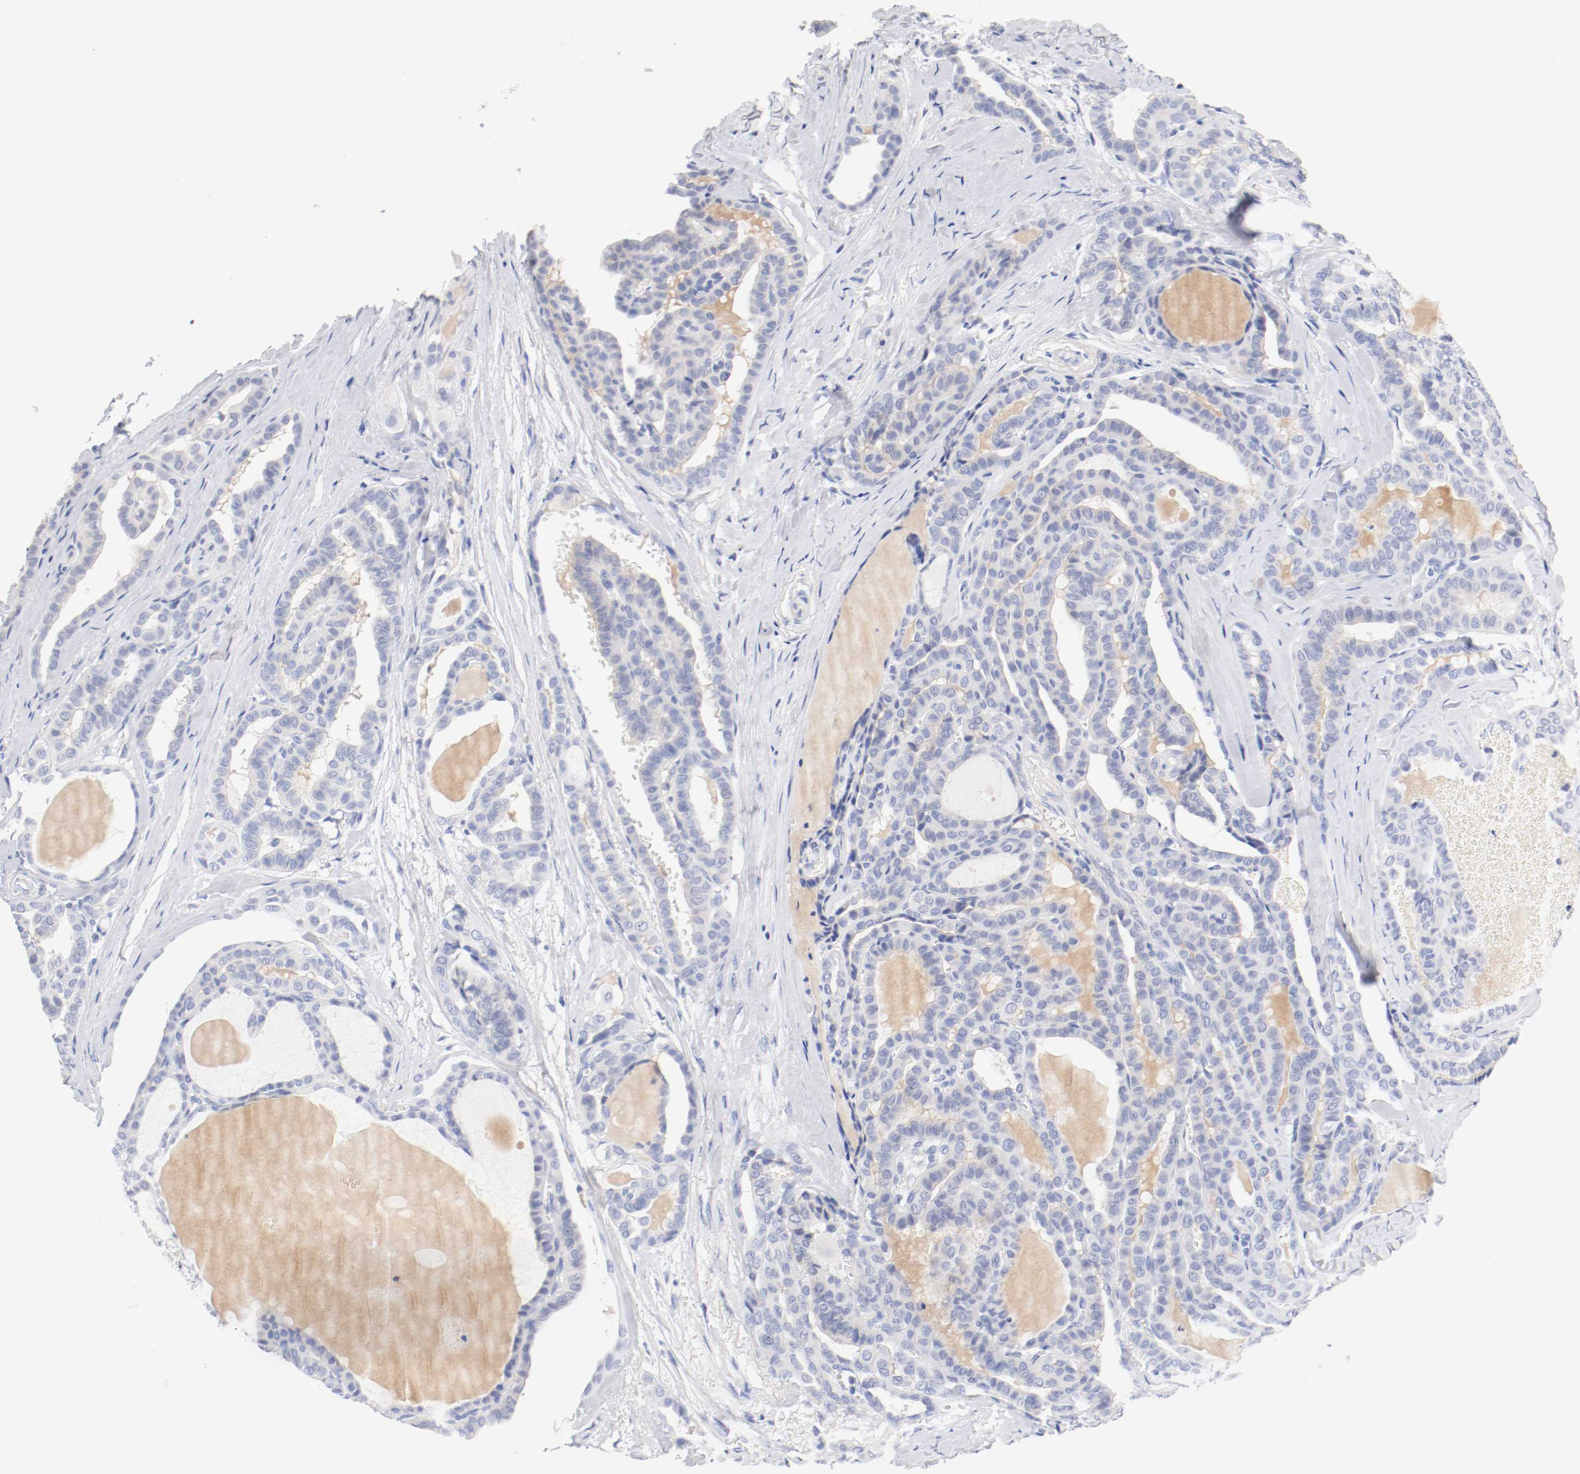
{"staining": {"intensity": "negative", "quantity": "none", "location": "none"}, "tissue": "thyroid cancer", "cell_type": "Tumor cells", "image_type": "cancer", "snomed": [{"axis": "morphology", "description": "Carcinoma, NOS"}, {"axis": "topography", "description": "Thyroid gland"}], "caption": "The micrograph reveals no significant staining in tumor cells of thyroid carcinoma. (Brightfield microscopy of DAB (3,3'-diaminobenzidine) immunohistochemistry (IHC) at high magnification).", "gene": "HOMER1", "patient": {"sex": "female", "age": 91}}